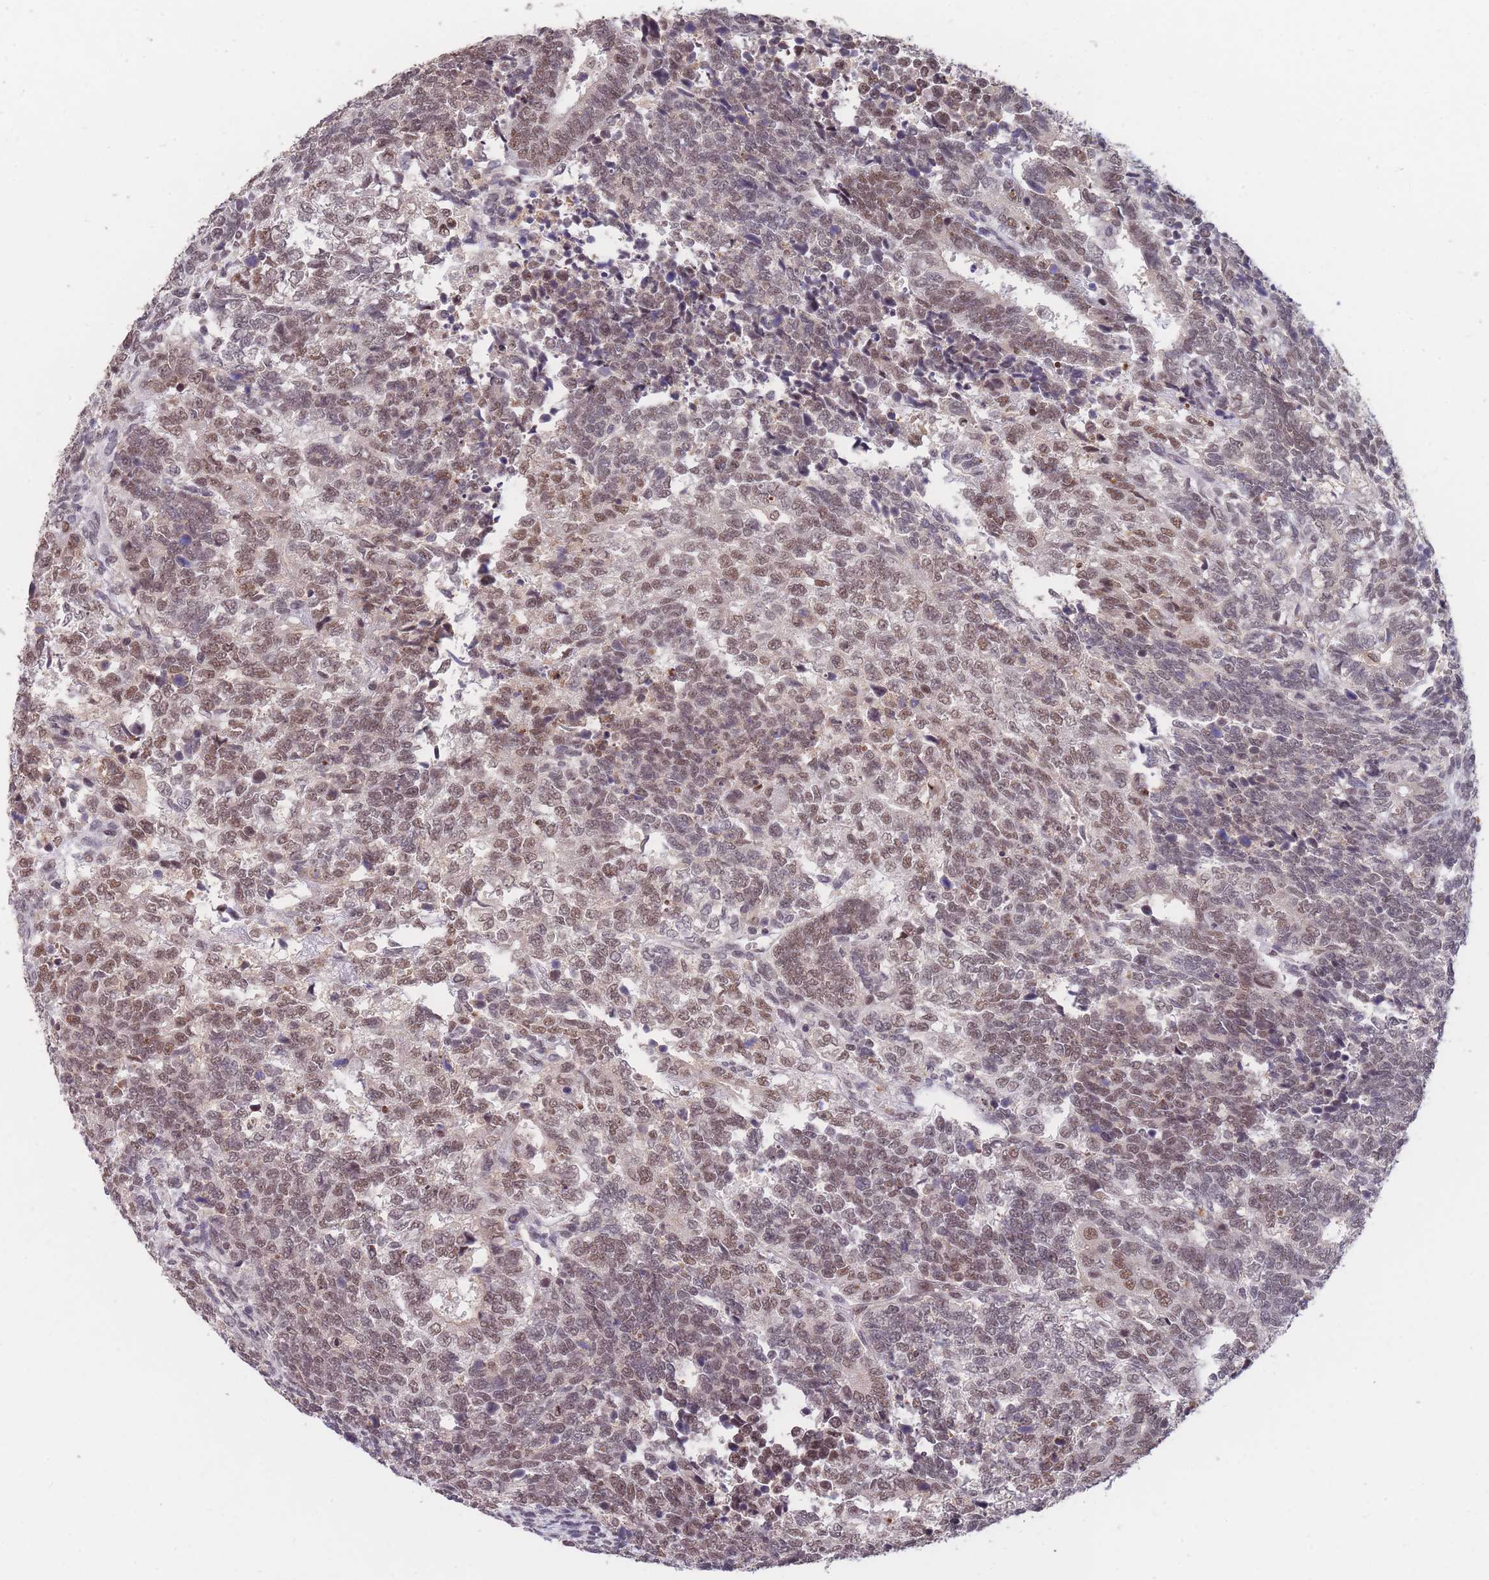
{"staining": {"intensity": "moderate", "quantity": ">75%", "location": "nuclear"}, "tissue": "testis cancer", "cell_type": "Tumor cells", "image_type": "cancer", "snomed": [{"axis": "morphology", "description": "Carcinoma, Embryonal, NOS"}, {"axis": "topography", "description": "Testis"}], "caption": "Testis embryonal carcinoma was stained to show a protein in brown. There is medium levels of moderate nuclear expression in about >75% of tumor cells. The staining was performed using DAB (3,3'-diaminobenzidine), with brown indicating positive protein expression. Nuclei are stained blue with hematoxylin.", "gene": "SNRPA1", "patient": {"sex": "male", "age": 23}}